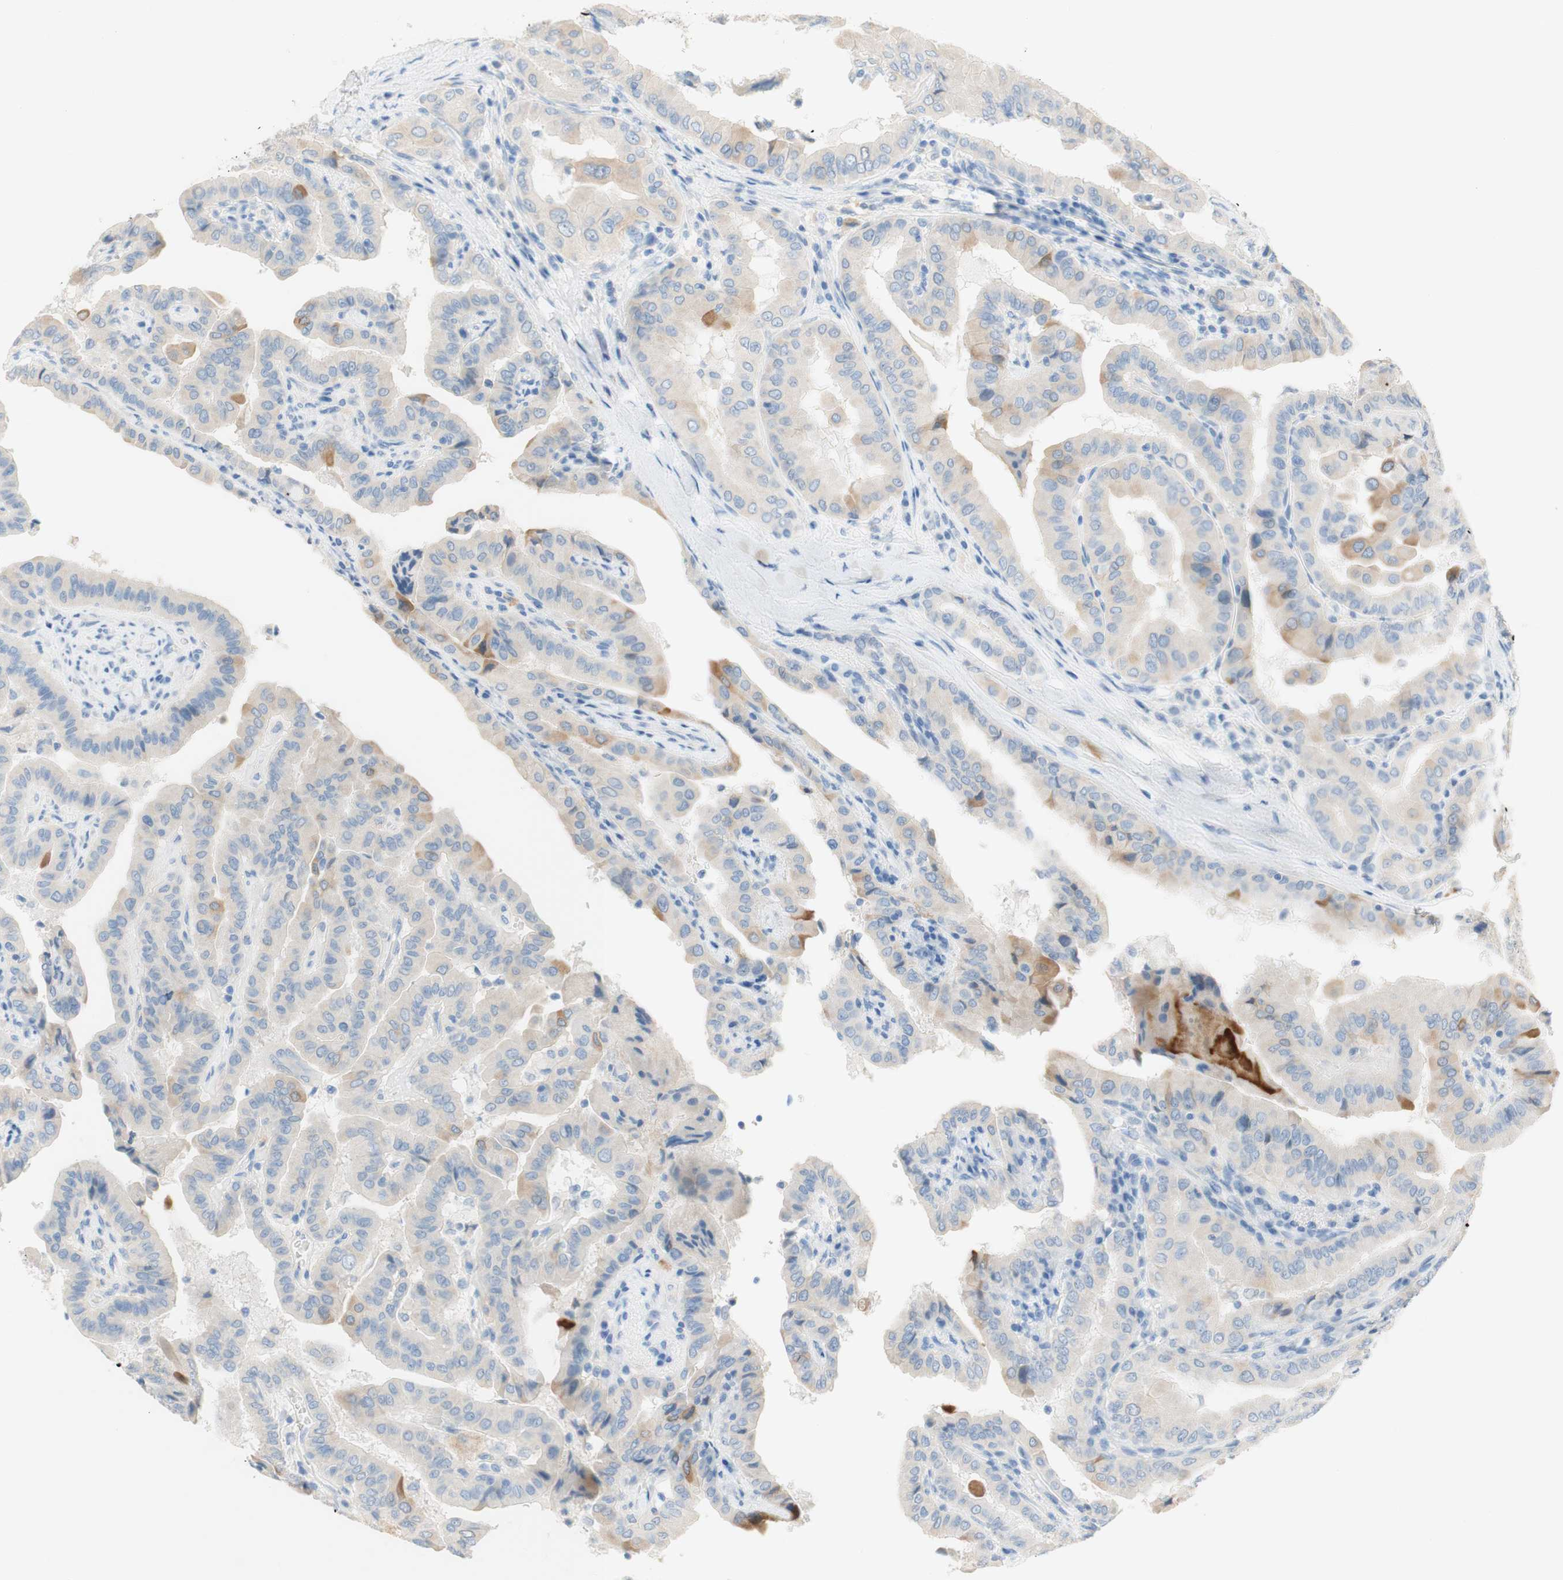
{"staining": {"intensity": "weak", "quantity": "25%-75%", "location": "cytoplasmic/membranous"}, "tissue": "thyroid cancer", "cell_type": "Tumor cells", "image_type": "cancer", "snomed": [{"axis": "morphology", "description": "Papillary adenocarcinoma, NOS"}, {"axis": "topography", "description": "Thyroid gland"}], "caption": "An image of human thyroid cancer (papillary adenocarcinoma) stained for a protein demonstrates weak cytoplasmic/membranous brown staining in tumor cells.", "gene": "POLR2J3", "patient": {"sex": "male", "age": 33}}